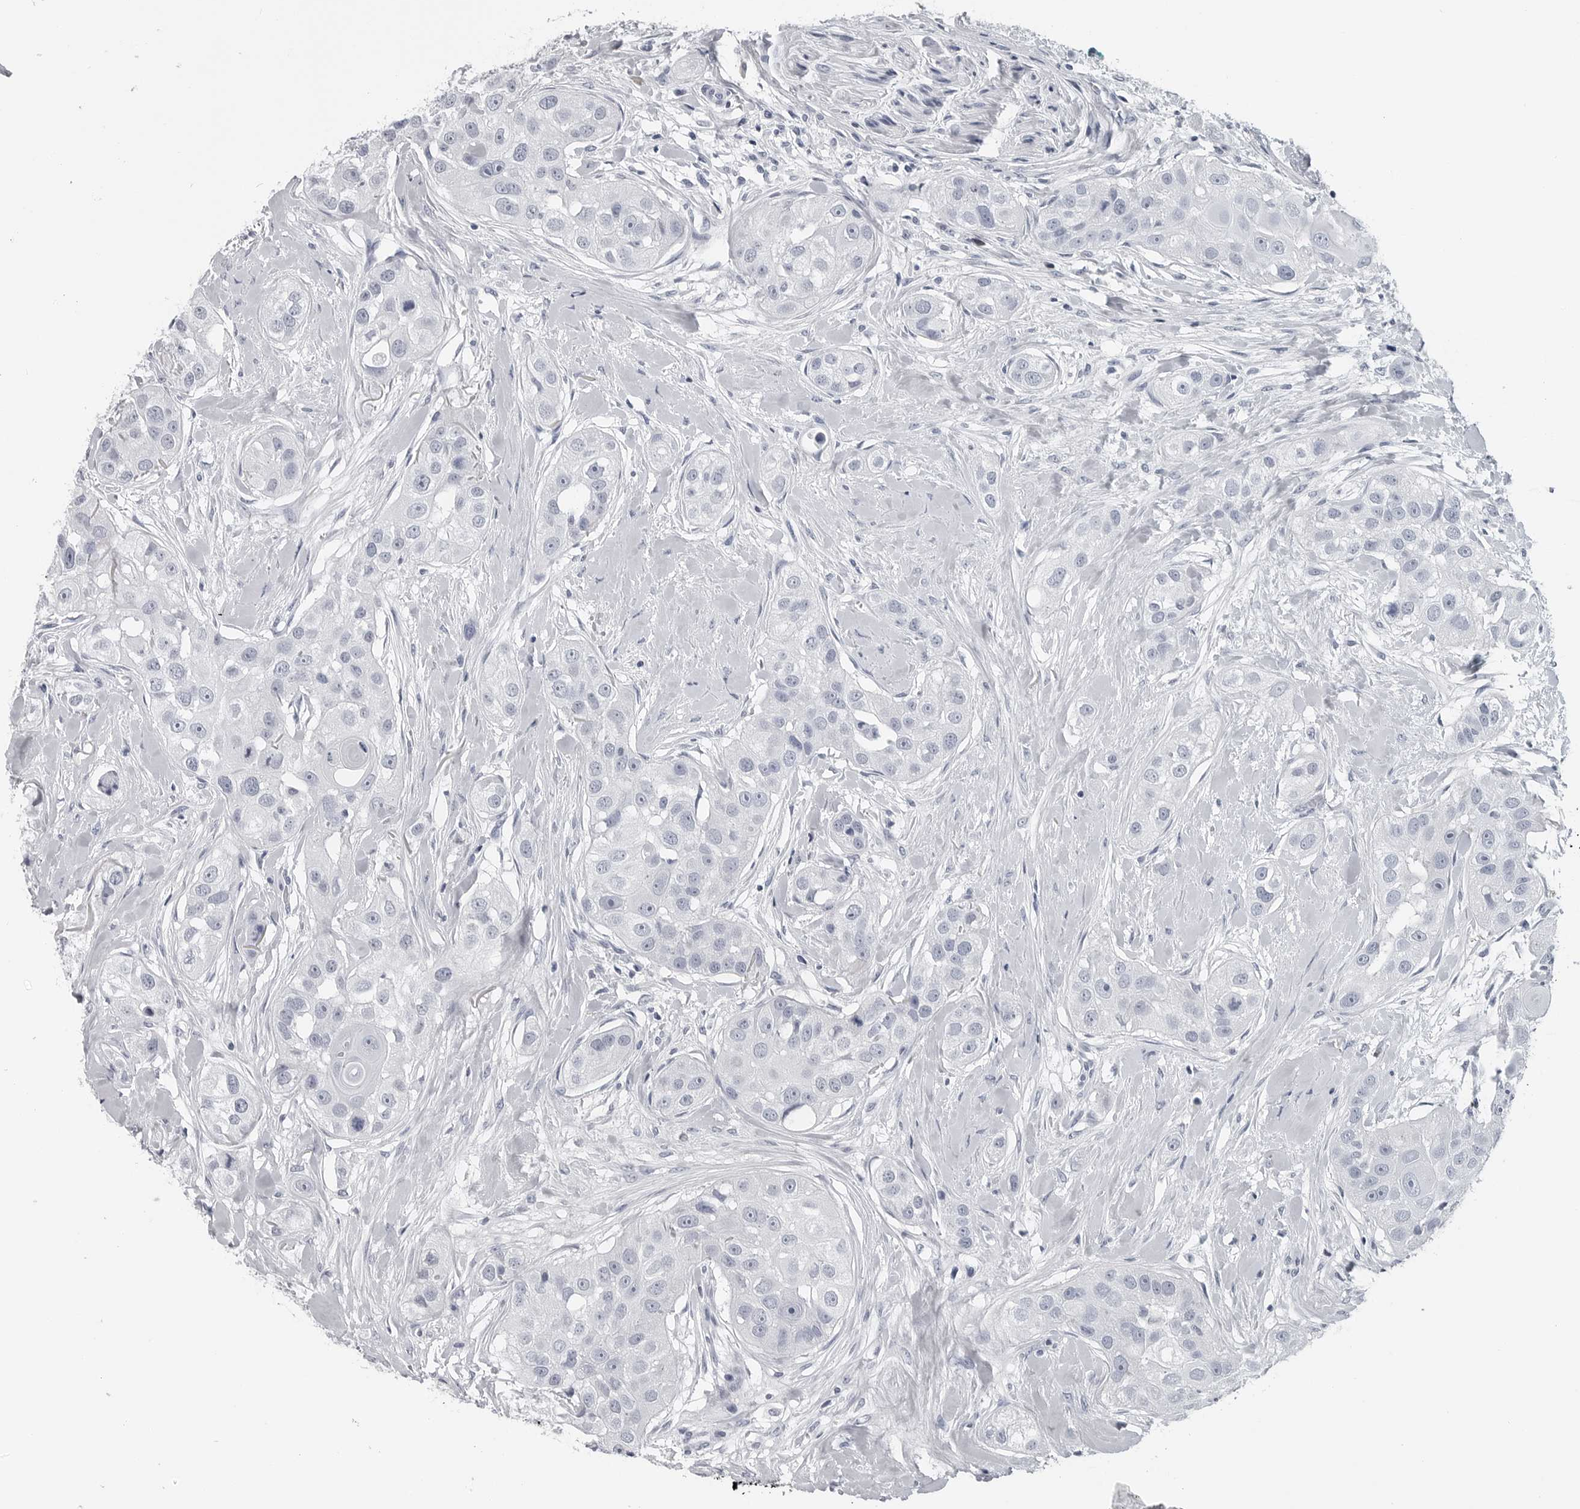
{"staining": {"intensity": "negative", "quantity": "none", "location": "none"}, "tissue": "head and neck cancer", "cell_type": "Tumor cells", "image_type": "cancer", "snomed": [{"axis": "morphology", "description": "Normal tissue, NOS"}, {"axis": "morphology", "description": "Squamous cell carcinoma, NOS"}, {"axis": "topography", "description": "Skeletal muscle"}, {"axis": "topography", "description": "Head-Neck"}], "caption": "Human head and neck cancer (squamous cell carcinoma) stained for a protein using immunohistochemistry (IHC) demonstrates no staining in tumor cells.", "gene": "AMPD1", "patient": {"sex": "male", "age": 51}}